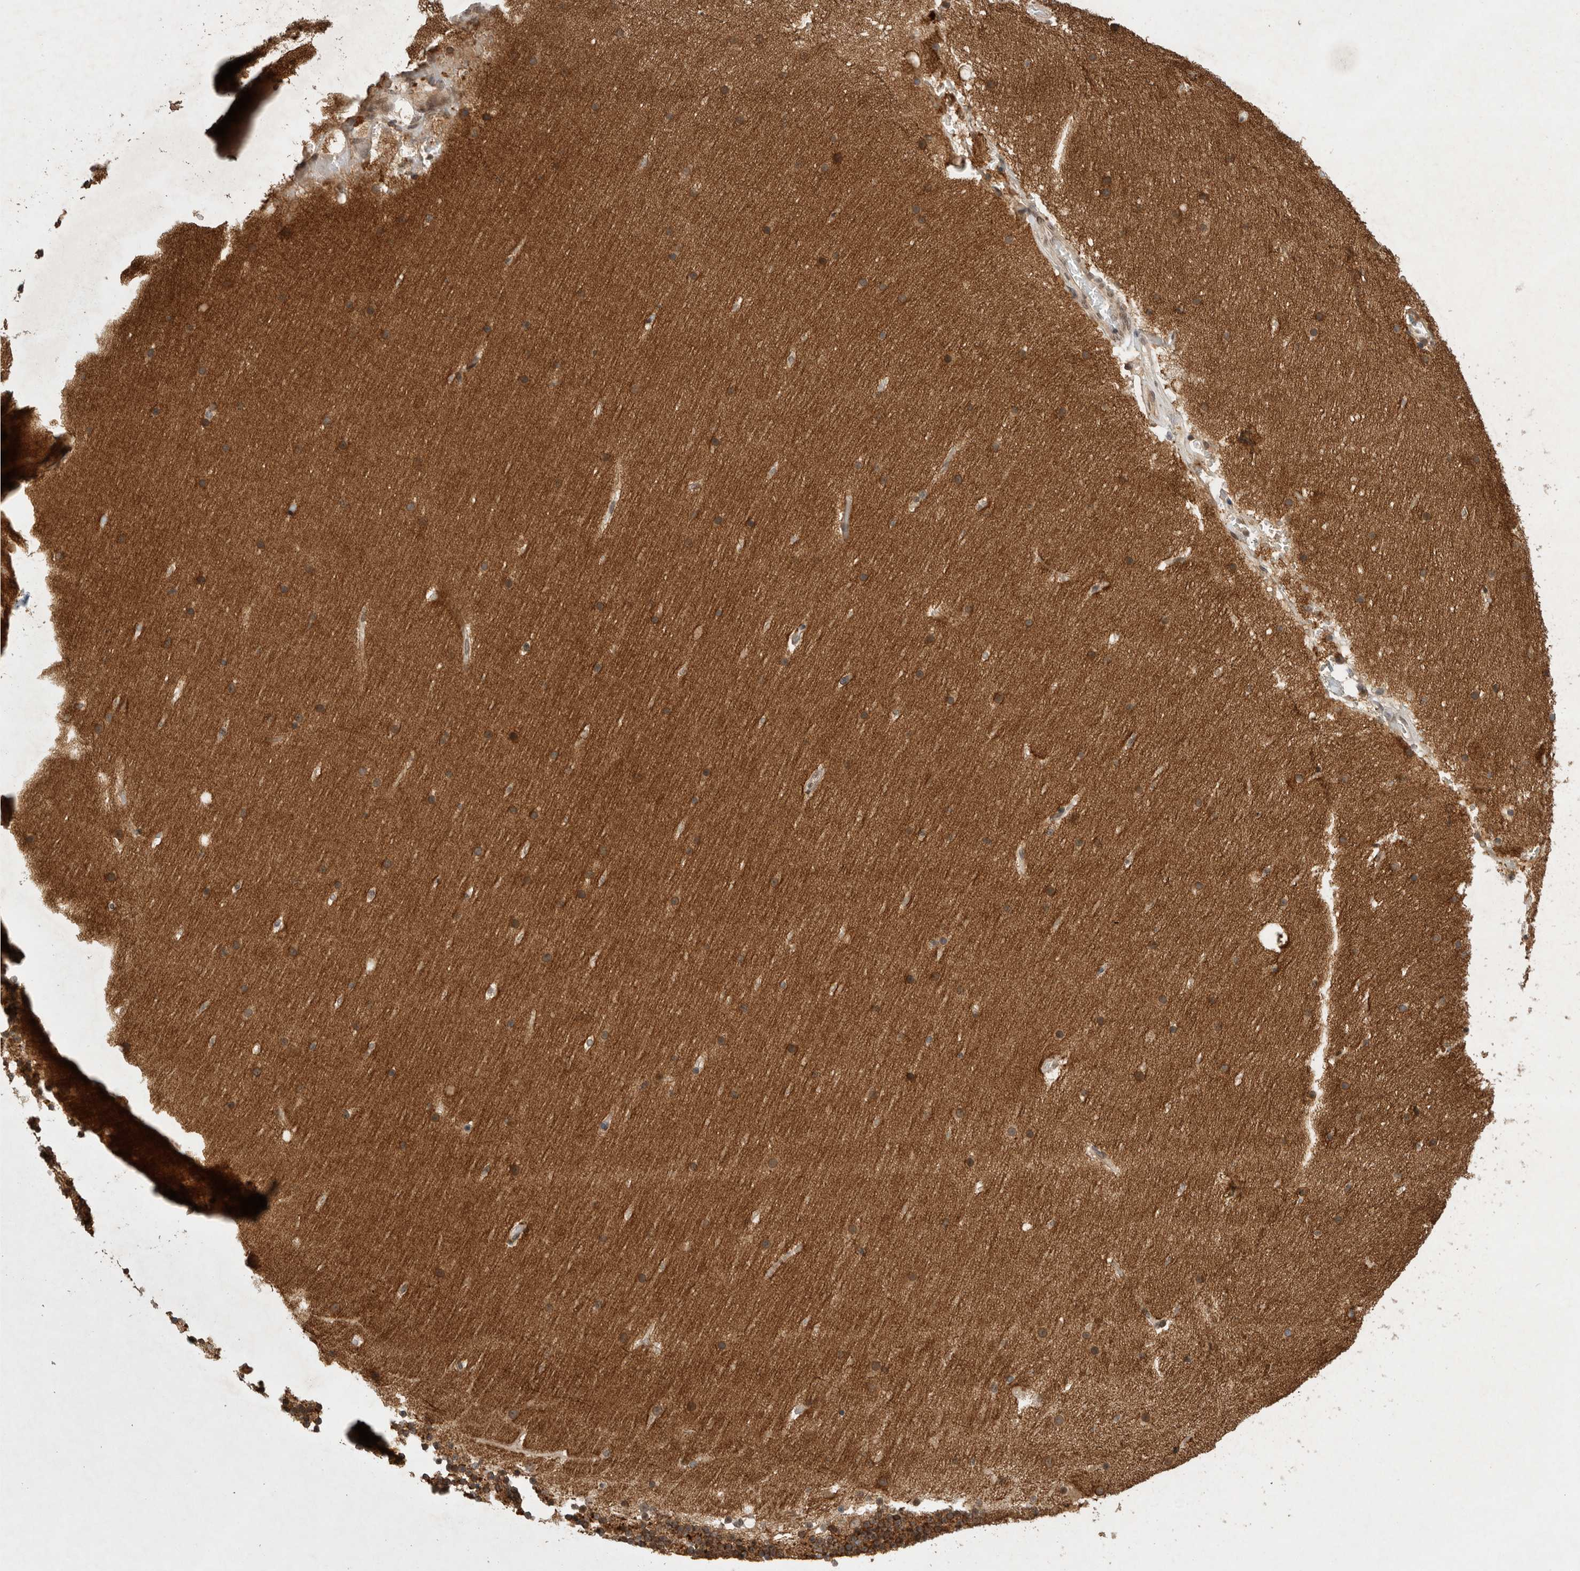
{"staining": {"intensity": "moderate", "quantity": ">75%", "location": "cytoplasmic/membranous"}, "tissue": "cerebellum", "cell_type": "Cells in granular layer", "image_type": "normal", "snomed": [{"axis": "morphology", "description": "Normal tissue, NOS"}, {"axis": "topography", "description": "Cerebellum"}], "caption": "An image showing moderate cytoplasmic/membranous staining in approximately >75% of cells in granular layer in unremarkable cerebellum, as visualized by brown immunohistochemical staining.", "gene": "LEMD3", "patient": {"sex": "male", "age": 57}}